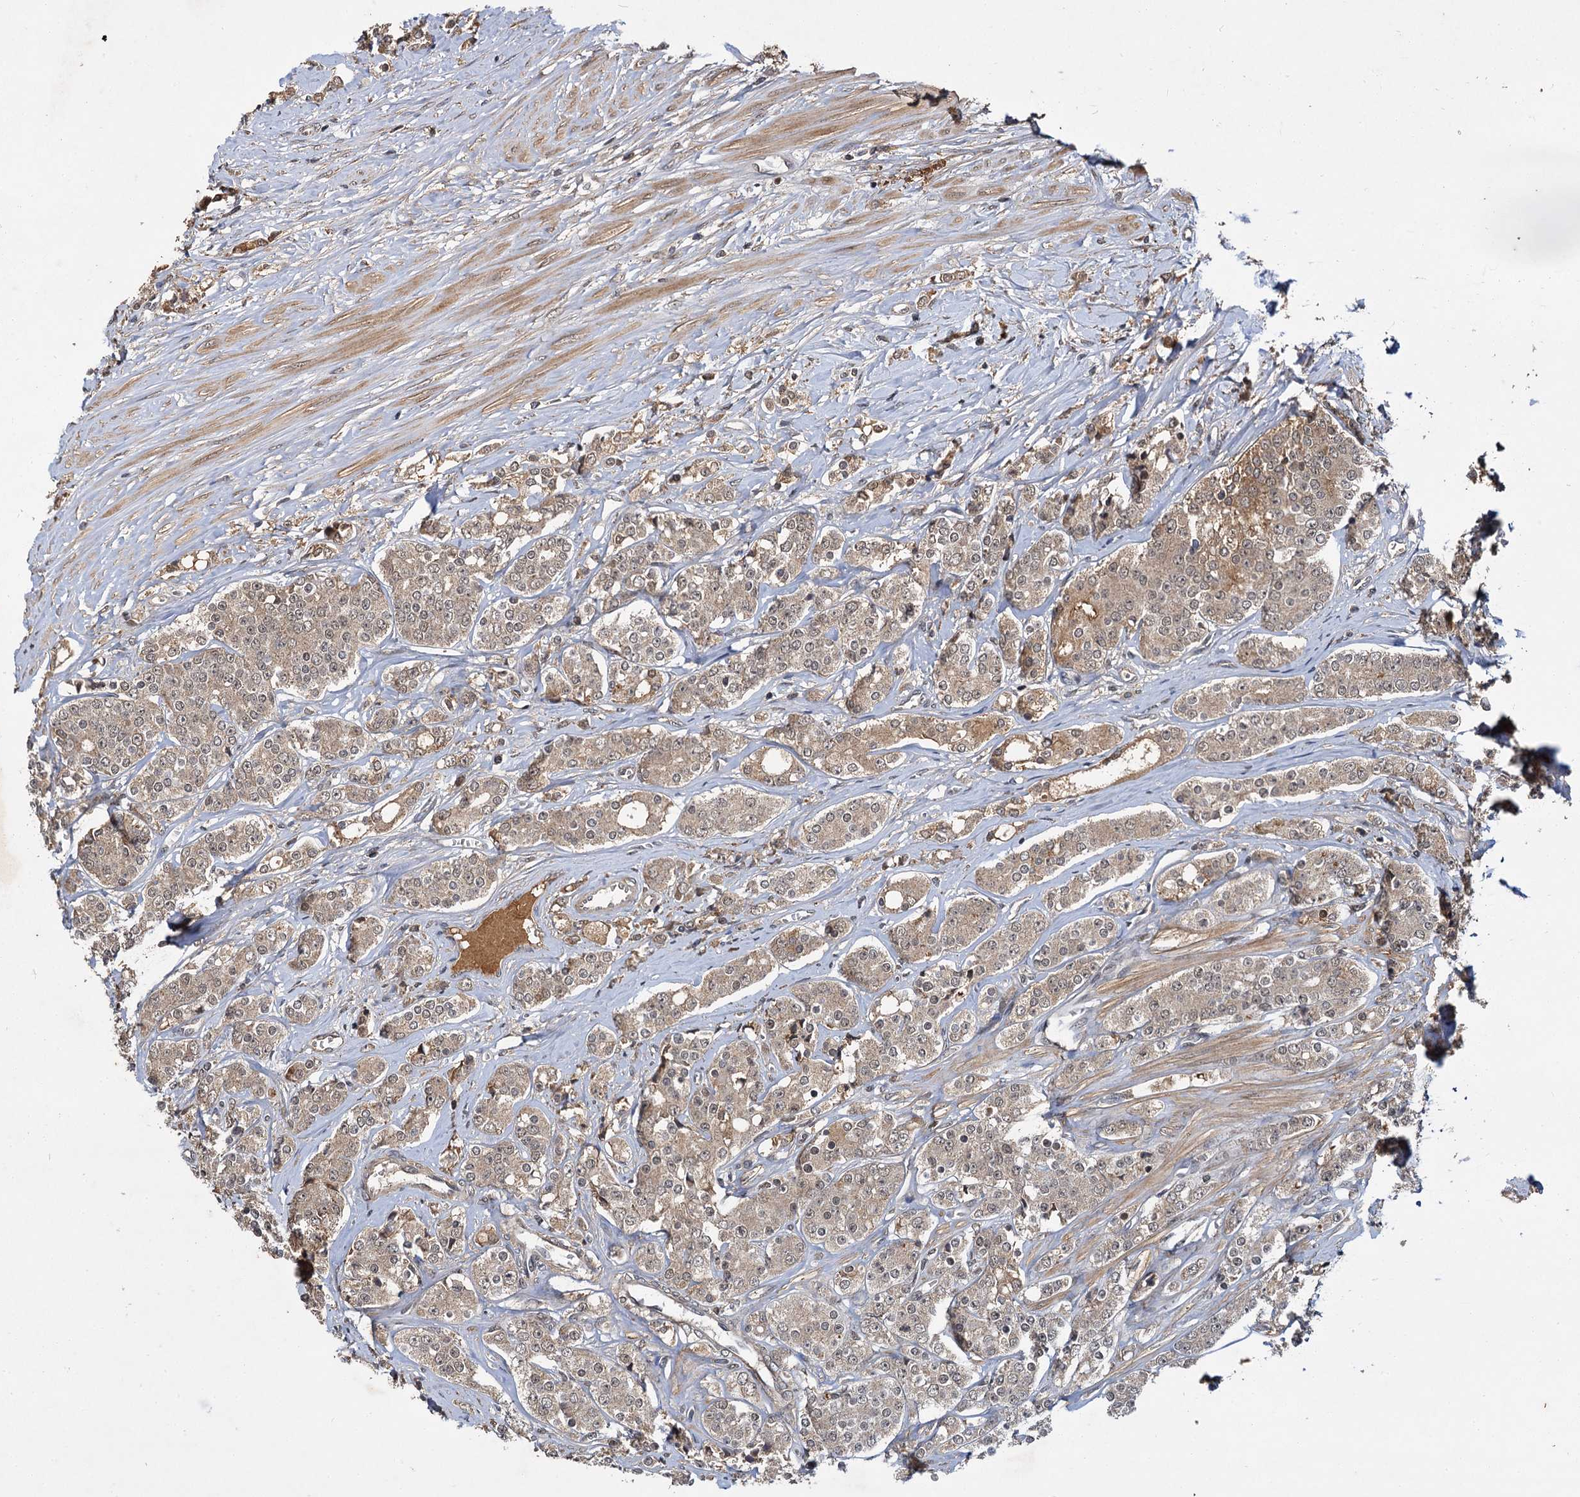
{"staining": {"intensity": "weak", "quantity": ">75%", "location": "cytoplasmic/membranous"}, "tissue": "prostate cancer", "cell_type": "Tumor cells", "image_type": "cancer", "snomed": [{"axis": "morphology", "description": "Adenocarcinoma, High grade"}, {"axis": "topography", "description": "Prostate"}], "caption": "Immunohistochemical staining of human high-grade adenocarcinoma (prostate) displays low levels of weak cytoplasmic/membranous staining in about >75% of tumor cells. The staining was performed using DAB (3,3'-diaminobenzidine), with brown indicating positive protein expression. Nuclei are stained blue with hematoxylin.", "gene": "MBD6", "patient": {"sex": "male", "age": 62}}